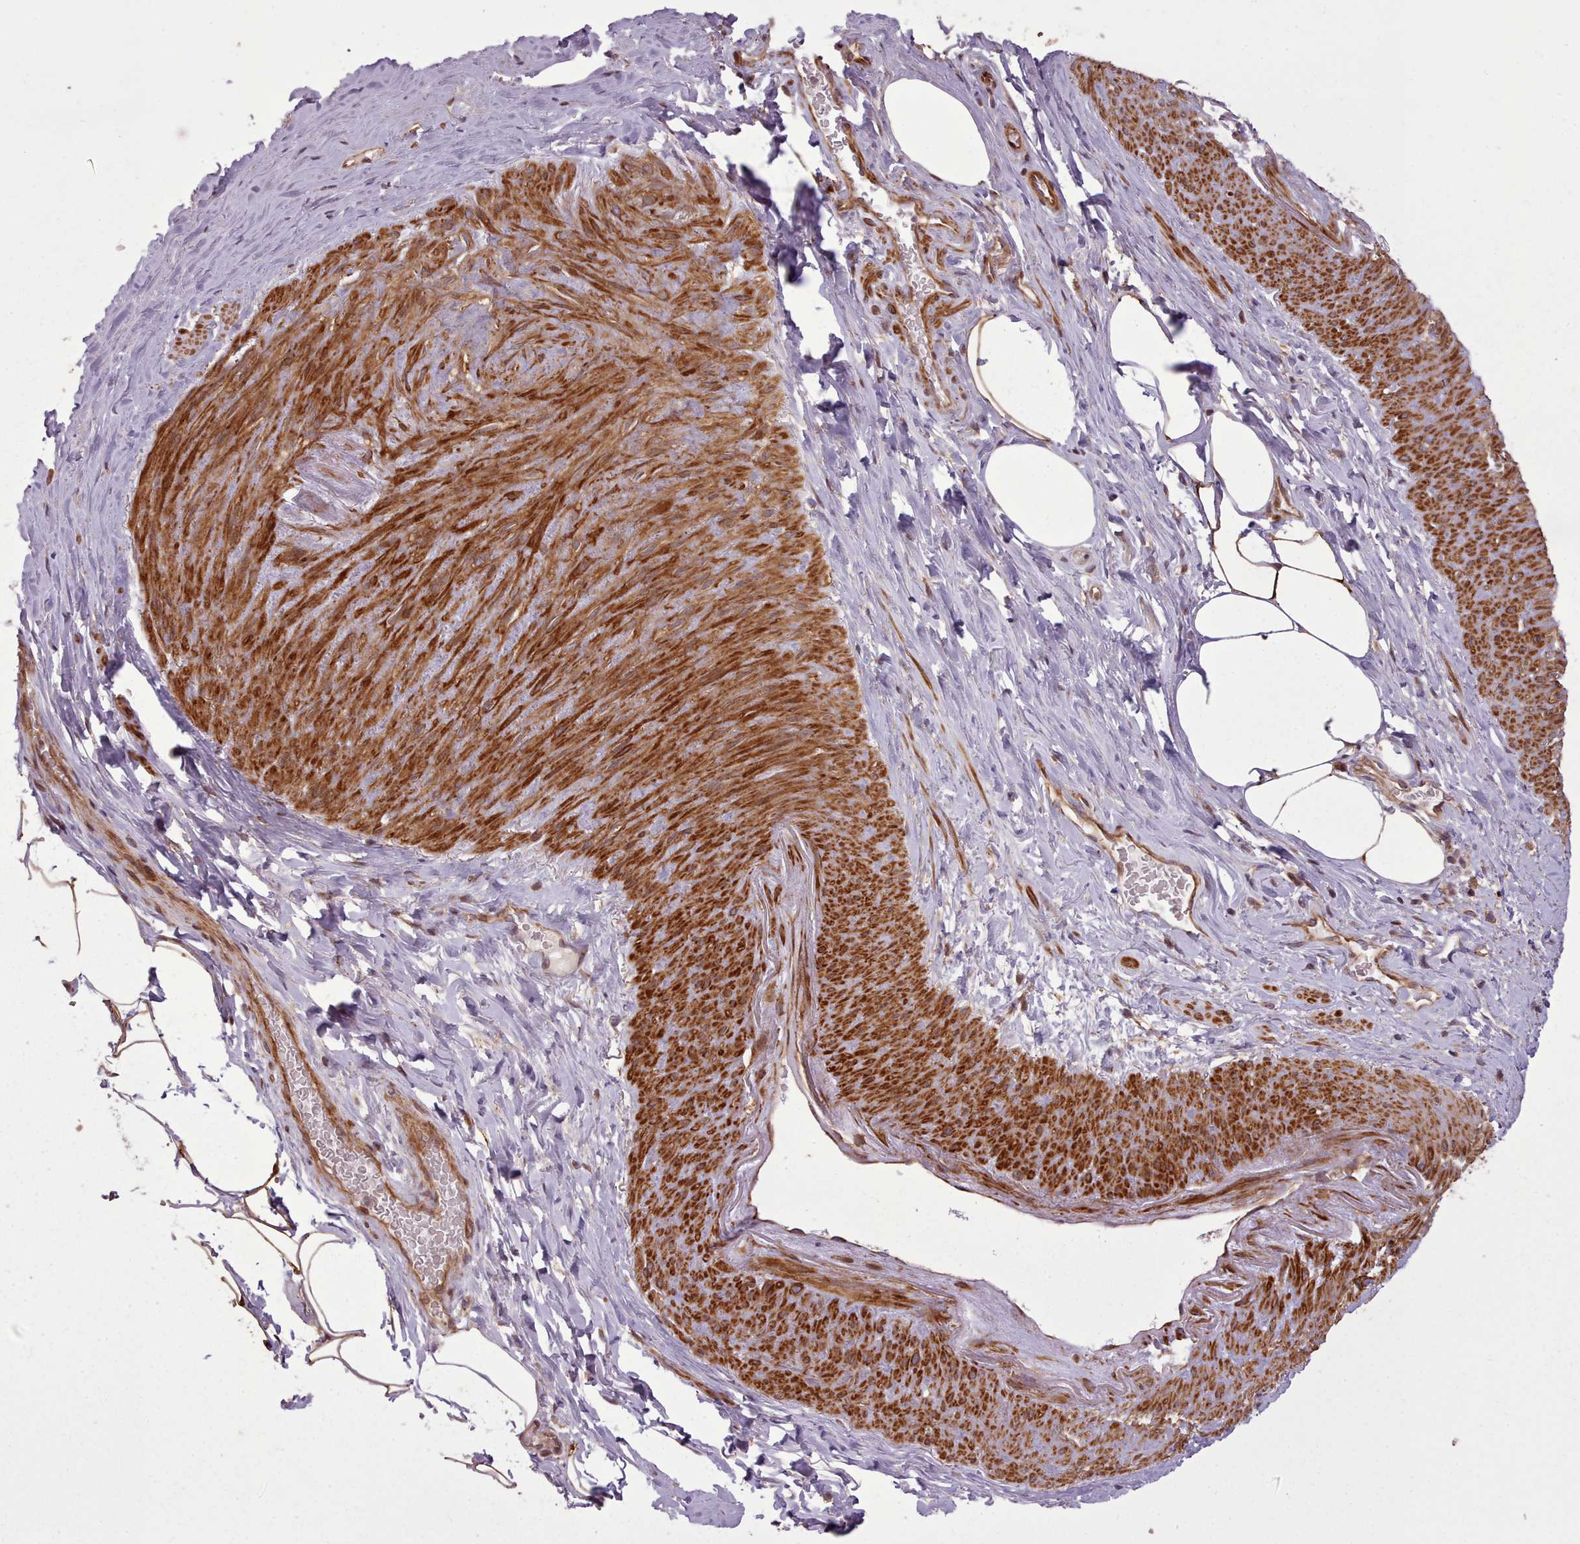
{"staining": {"intensity": "strong", "quantity": "25%-75%", "location": "cytoplasmic/membranous"}, "tissue": "smooth muscle", "cell_type": "Smooth muscle cells", "image_type": "normal", "snomed": [{"axis": "morphology", "description": "Normal tissue, NOS"}, {"axis": "topography", "description": "Smooth muscle"}, {"axis": "topography", "description": "Peripheral nerve tissue"}], "caption": "This image exhibits unremarkable smooth muscle stained with immunohistochemistry to label a protein in brown. The cytoplasmic/membranous of smooth muscle cells show strong positivity for the protein. Nuclei are counter-stained blue.", "gene": "NLRP7", "patient": {"sex": "male", "age": 69}}